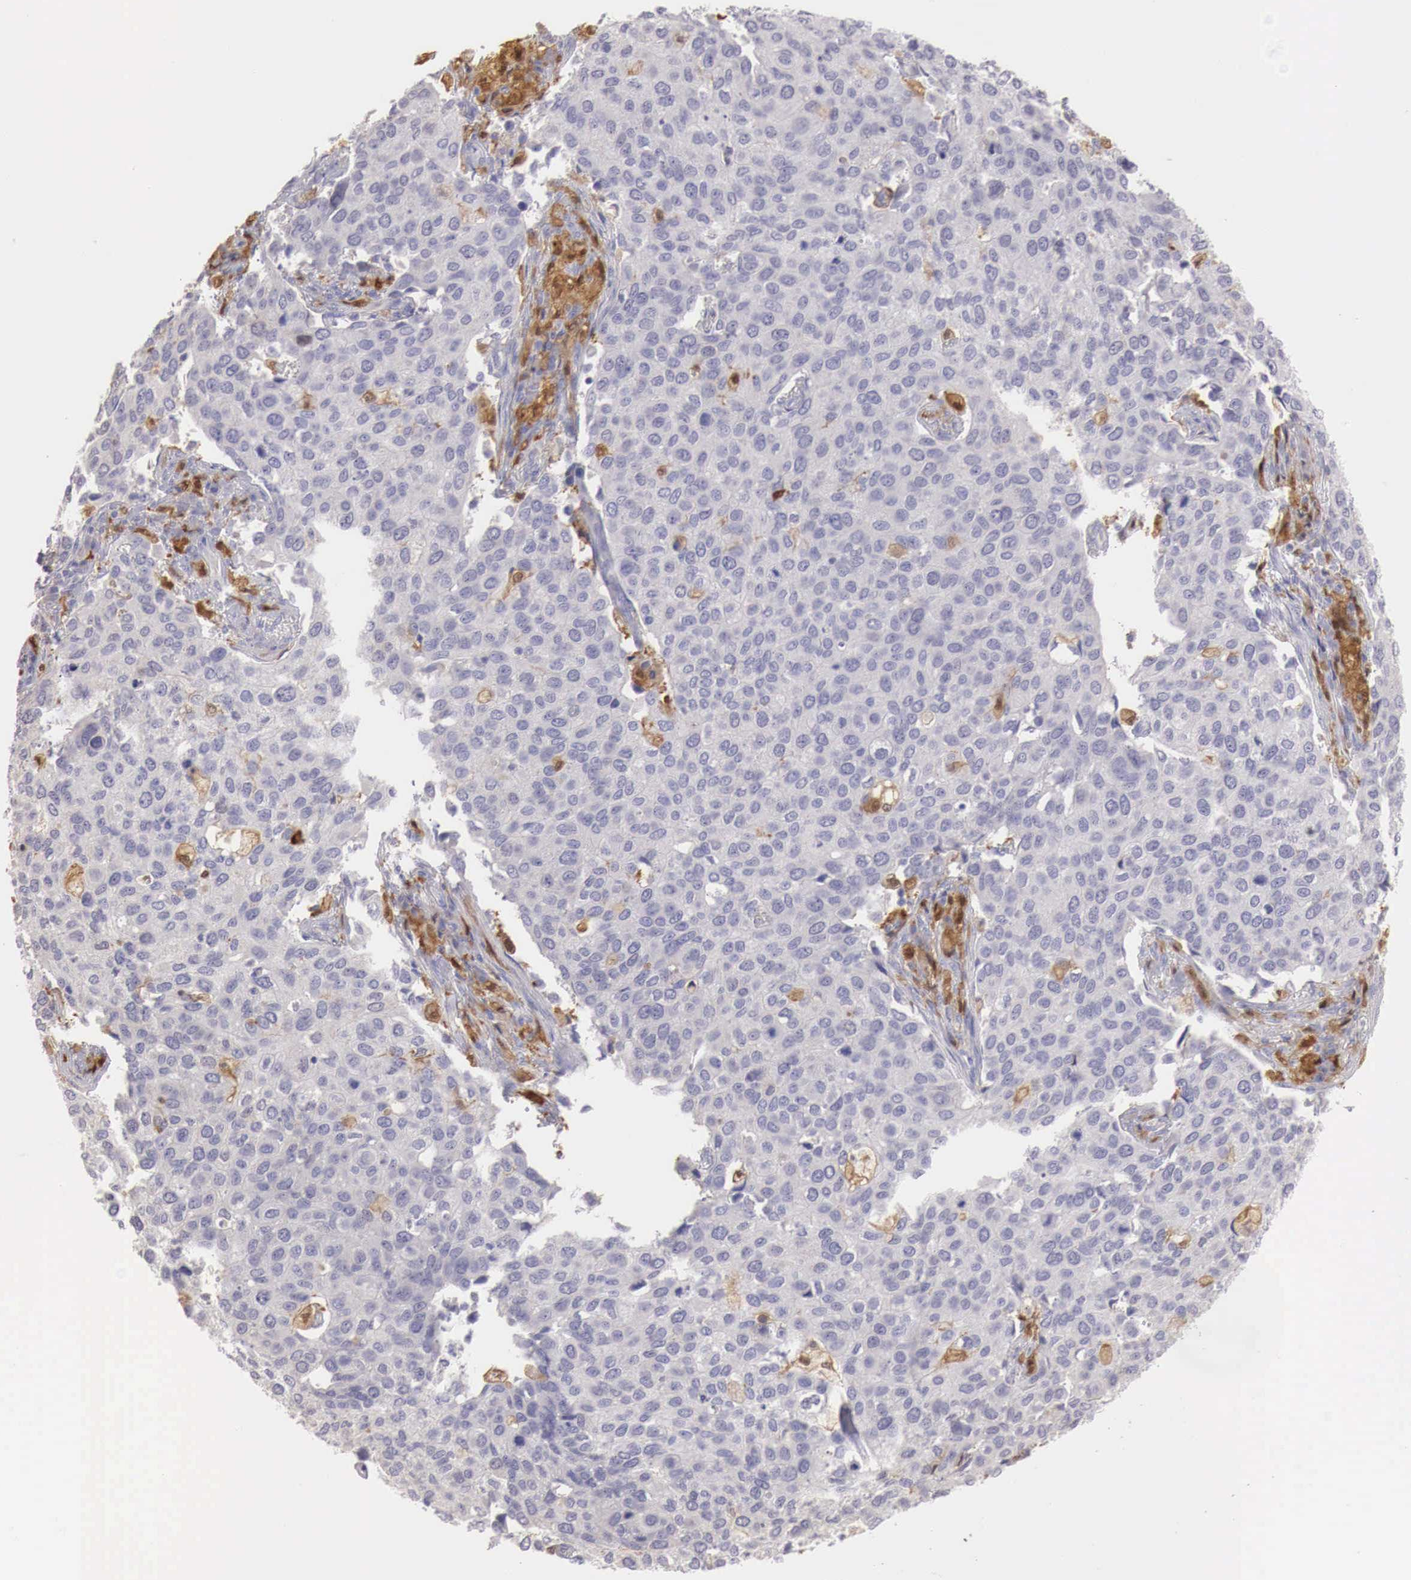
{"staining": {"intensity": "weak", "quantity": "<25%", "location": "cytoplasmic/membranous"}, "tissue": "cervical cancer", "cell_type": "Tumor cells", "image_type": "cancer", "snomed": [{"axis": "morphology", "description": "Squamous cell carcinoma, NOS"}, {"axis": "topography", "description": "Cervix"}], "caption": "Immunohistochemical staining of human cervical squamous cell carcinoma exhibits no significant staining in tumor cells.", "gene": "RENBP", "patient": {"sex": "female", "age": 54}}